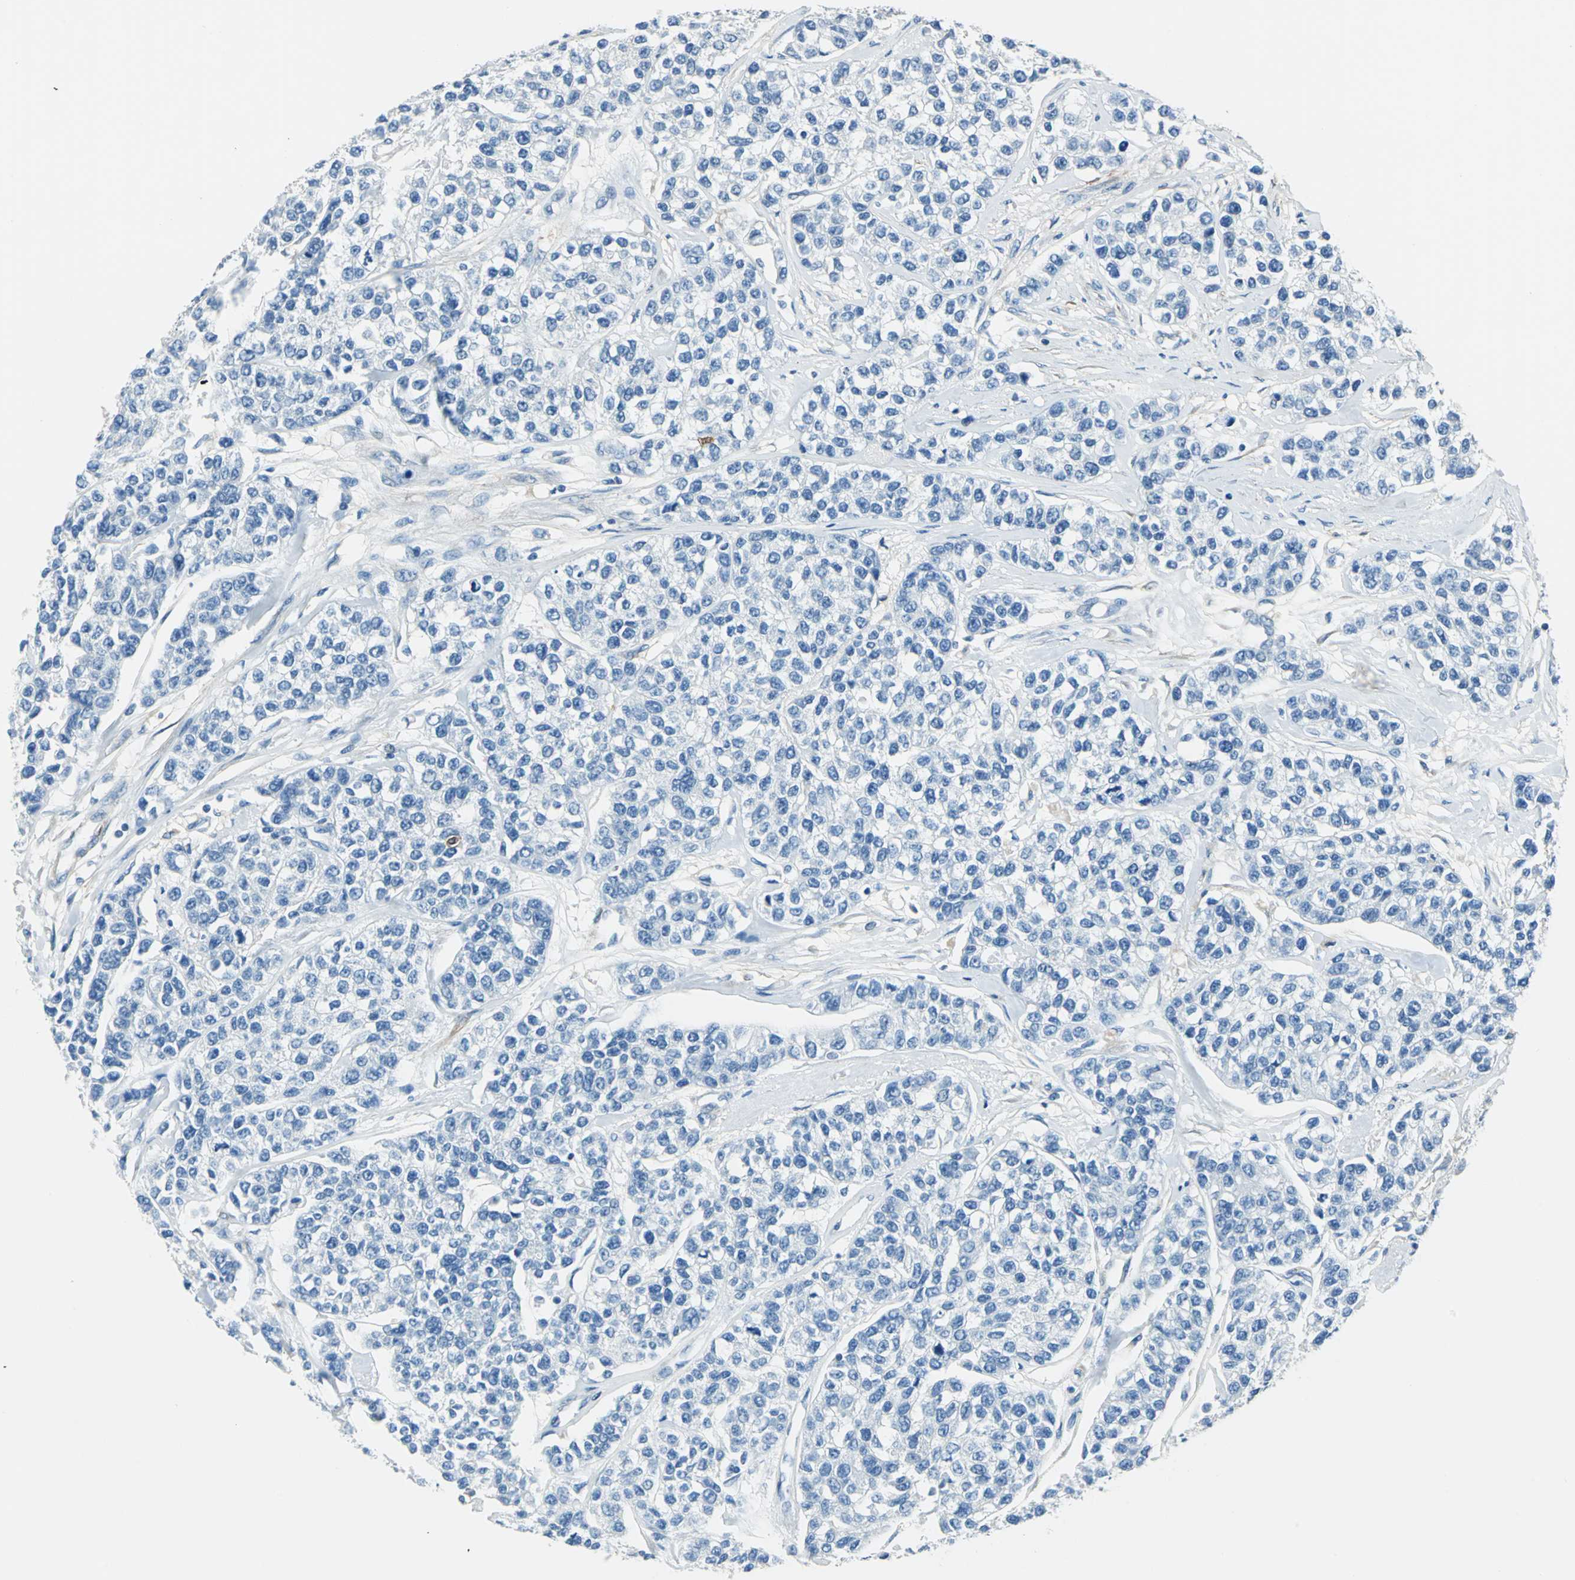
{"staining": {"intensity": "negative", "quantity": "none", "location": "none"}, "tissue": "breast cancer", "cell_type": "Tumor cells", "image_type": "cancer", "snomed": [{"axis": "morphology", "description": "Duct carcinoma"}, {"axis": "topography", "description": "Breast"}], "caption": "Photomicrograph shows no protein staining in tumor cells of breast cancer tissue.", "gene": "AKAP12", "patient": {"sex": "female", "age": 51}}